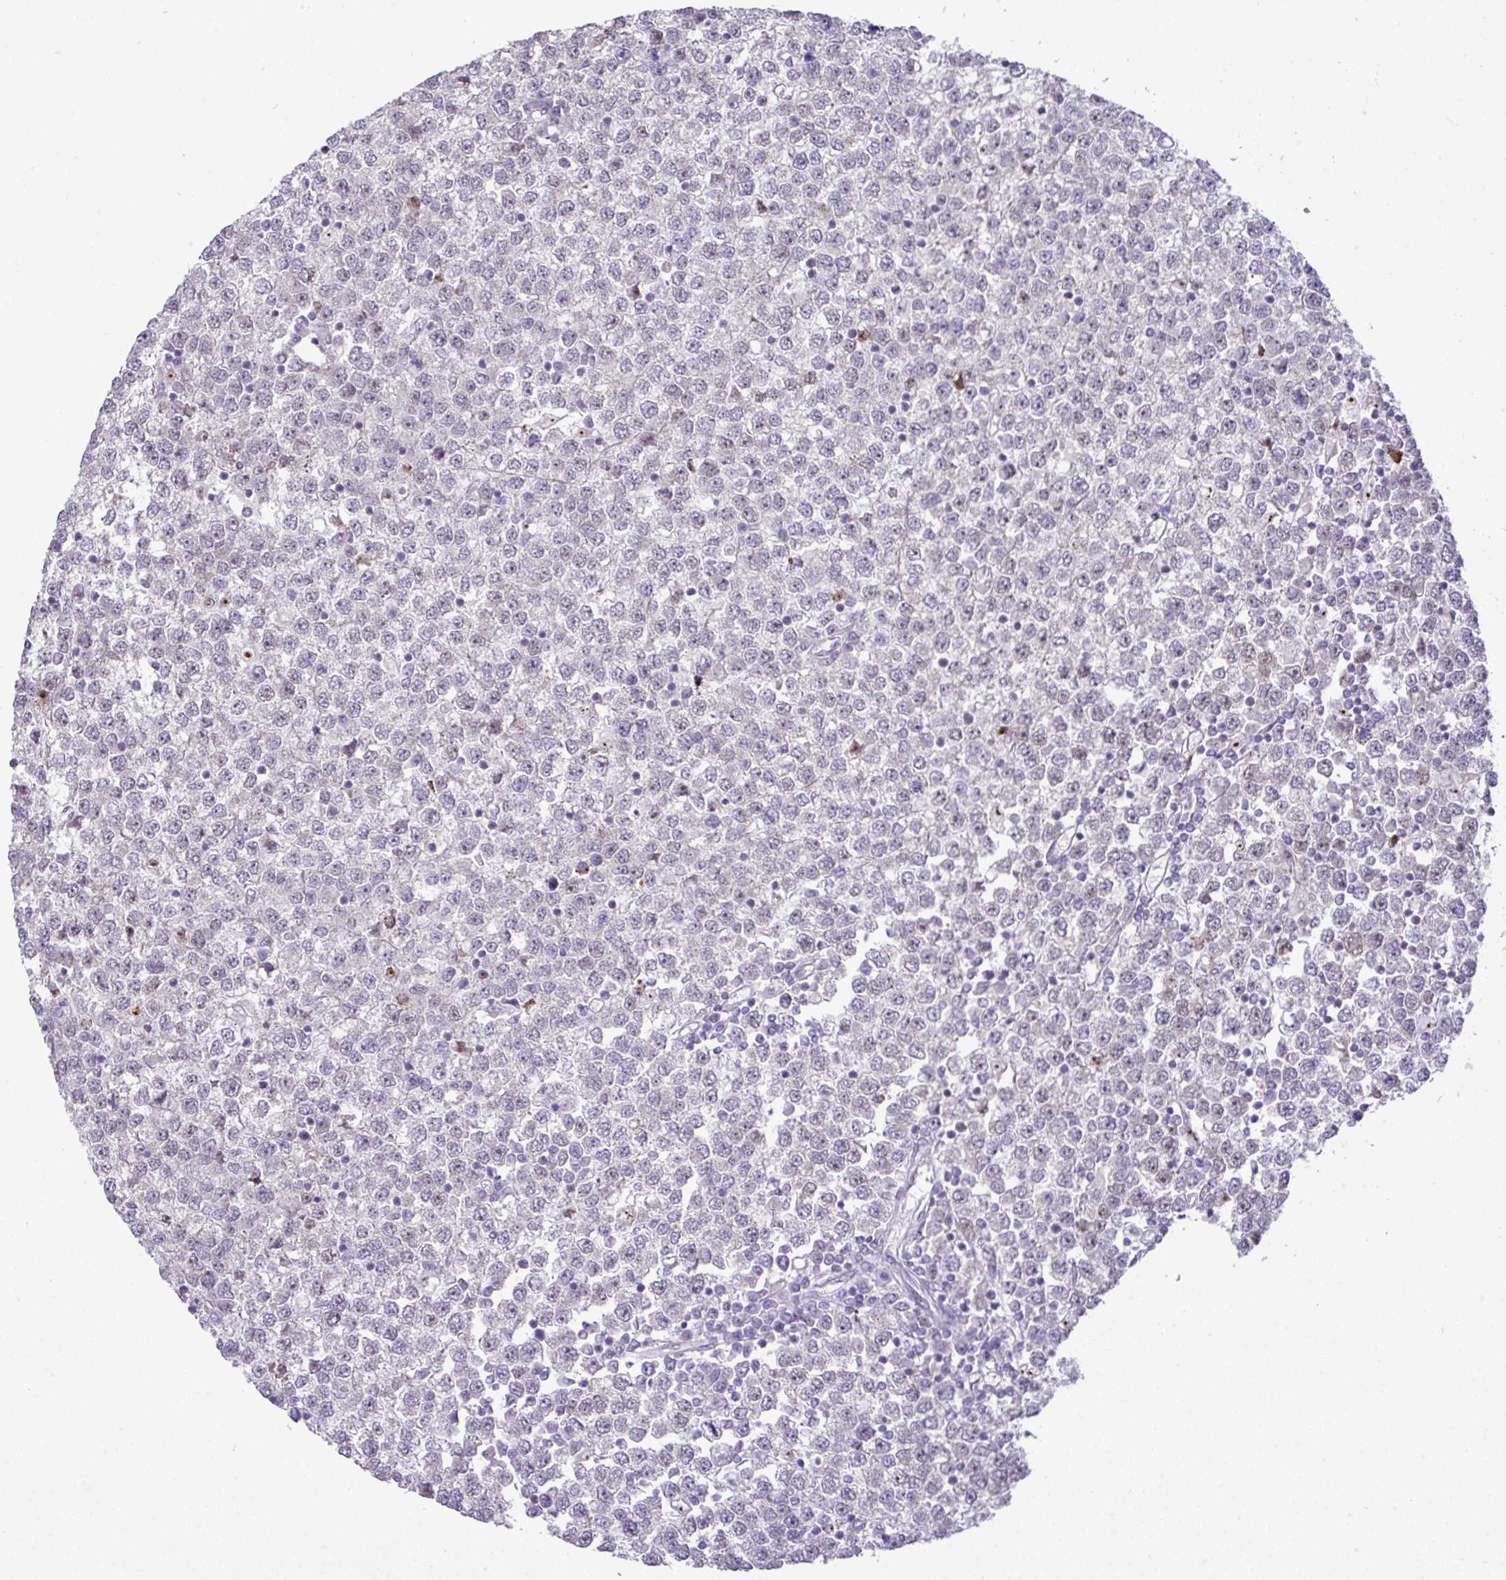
{"staining": {"intensity": "negative", "quantity": "none", "location": "none"}, "tissue": "testis cancer", "cell_type": "Tumor cells", "image_type": "cancer", "snomed": [{"axis": "morphology", "description": "Seminoma, NOS"}, {"axis": "topography", "description": "Testis"}], "caption": "Immunohistochemistry photomicrograph of neoplastic tissue: human testis seminoma stained with DAB (3,3'-diaminobenzidine) exhibits no significant protein expression in tumor cells.", "gene": "MAK16", "patient": {"sex": "male", "age": 65}}